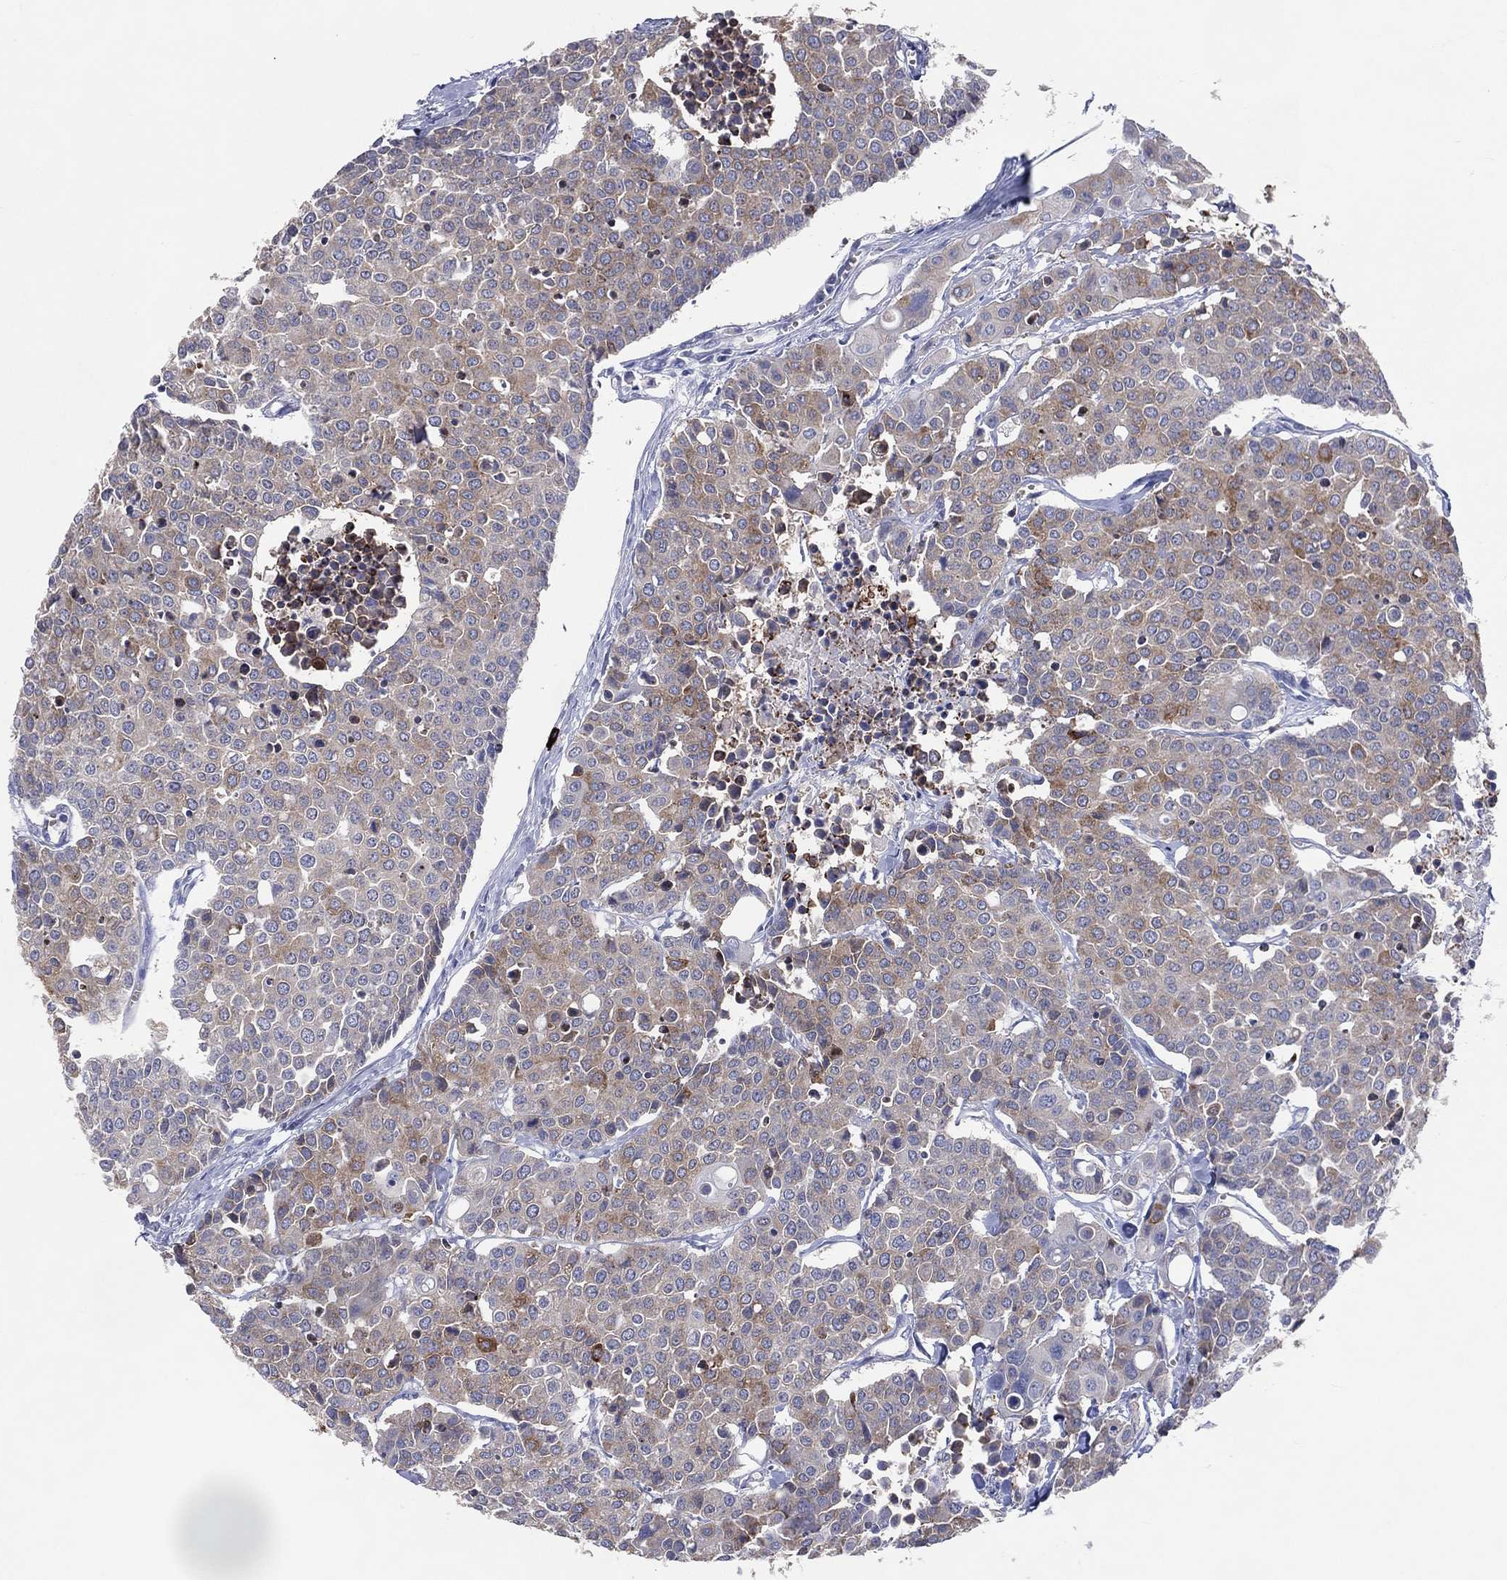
{"staining": {"intensity": "weak", "quantity": "<25%", "location": "cytoplasmic/membranous"}, "tissue": "carcinoid", "cell_type": "Tumor cells", "image_type": "cancer", "snomed": [{"axis": "morphology", "description": "Carcinoid, malignant, NOS"}, {"axis": "topography", "description": "Colon"}], "caption": "The photomicrograph reveals no significant staining in tumor cells of carcinoid.", "gene": "DNAH6", "patient": {"sex": "male", "age": 81}}